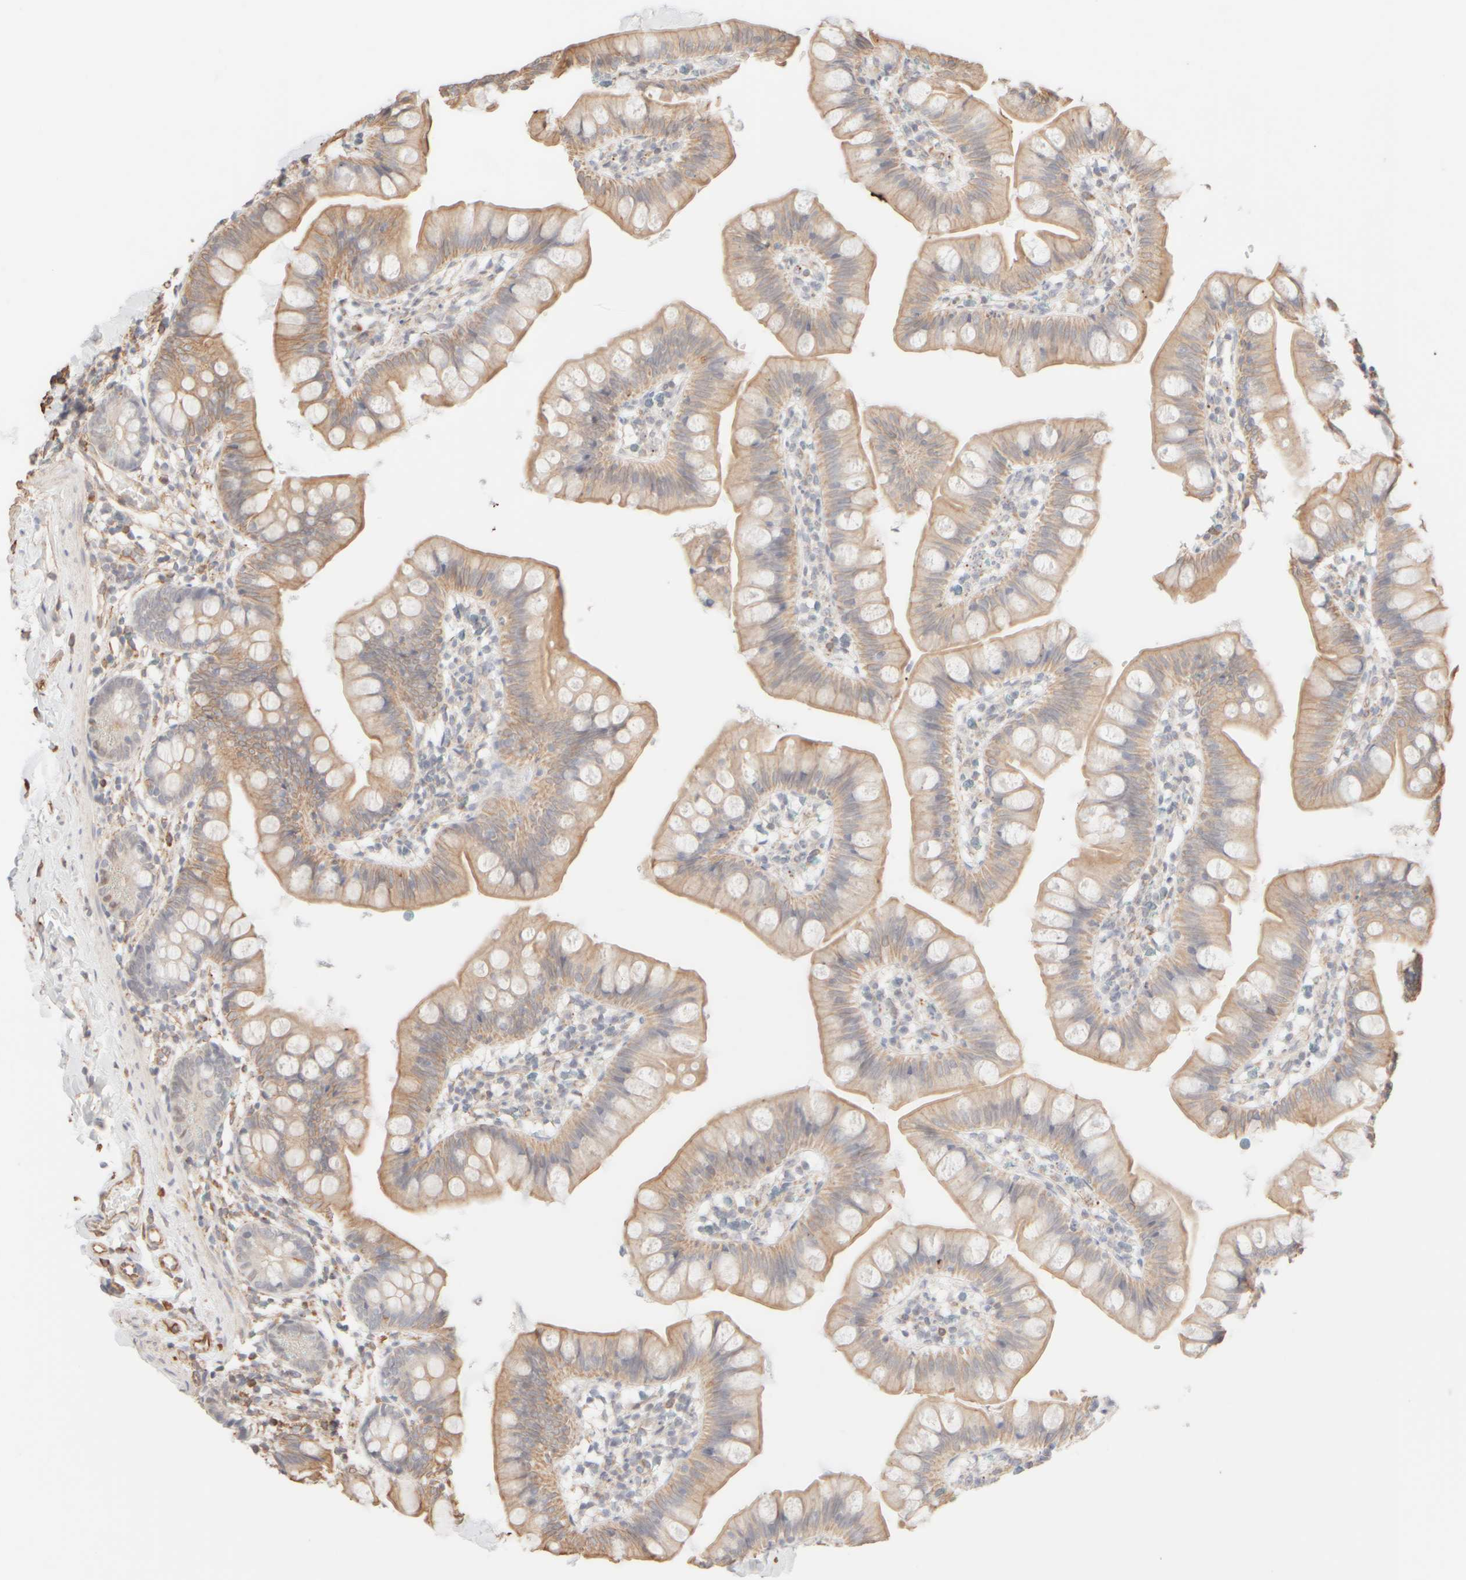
{"staining": {"intensity": "weak", "quantity": ">75%", "location": "cytoplasmic/membranous"}, "tissue": "small intestine", "cell_type": "Glandular cells", "image_type": "normal", "snomed": [{"axis": "morphology", "description": "Normal tissue, NOS"}, {"axis": "topography", "description": "Small intestine"}], "caption": "DAB immunohistochemical staining of normal human small intestine demonstrates weak cytoplasmic/membranous protein positivity in approximately >75% of glandular cells. The staining was performed using DAB (3,3'-diaminobenzidine), with brown indicating positive protein expression. Nuclei are stained blue with hematoxylin.", "gene": "KRT15", "patient": {"sex": "male", "age": 7}}